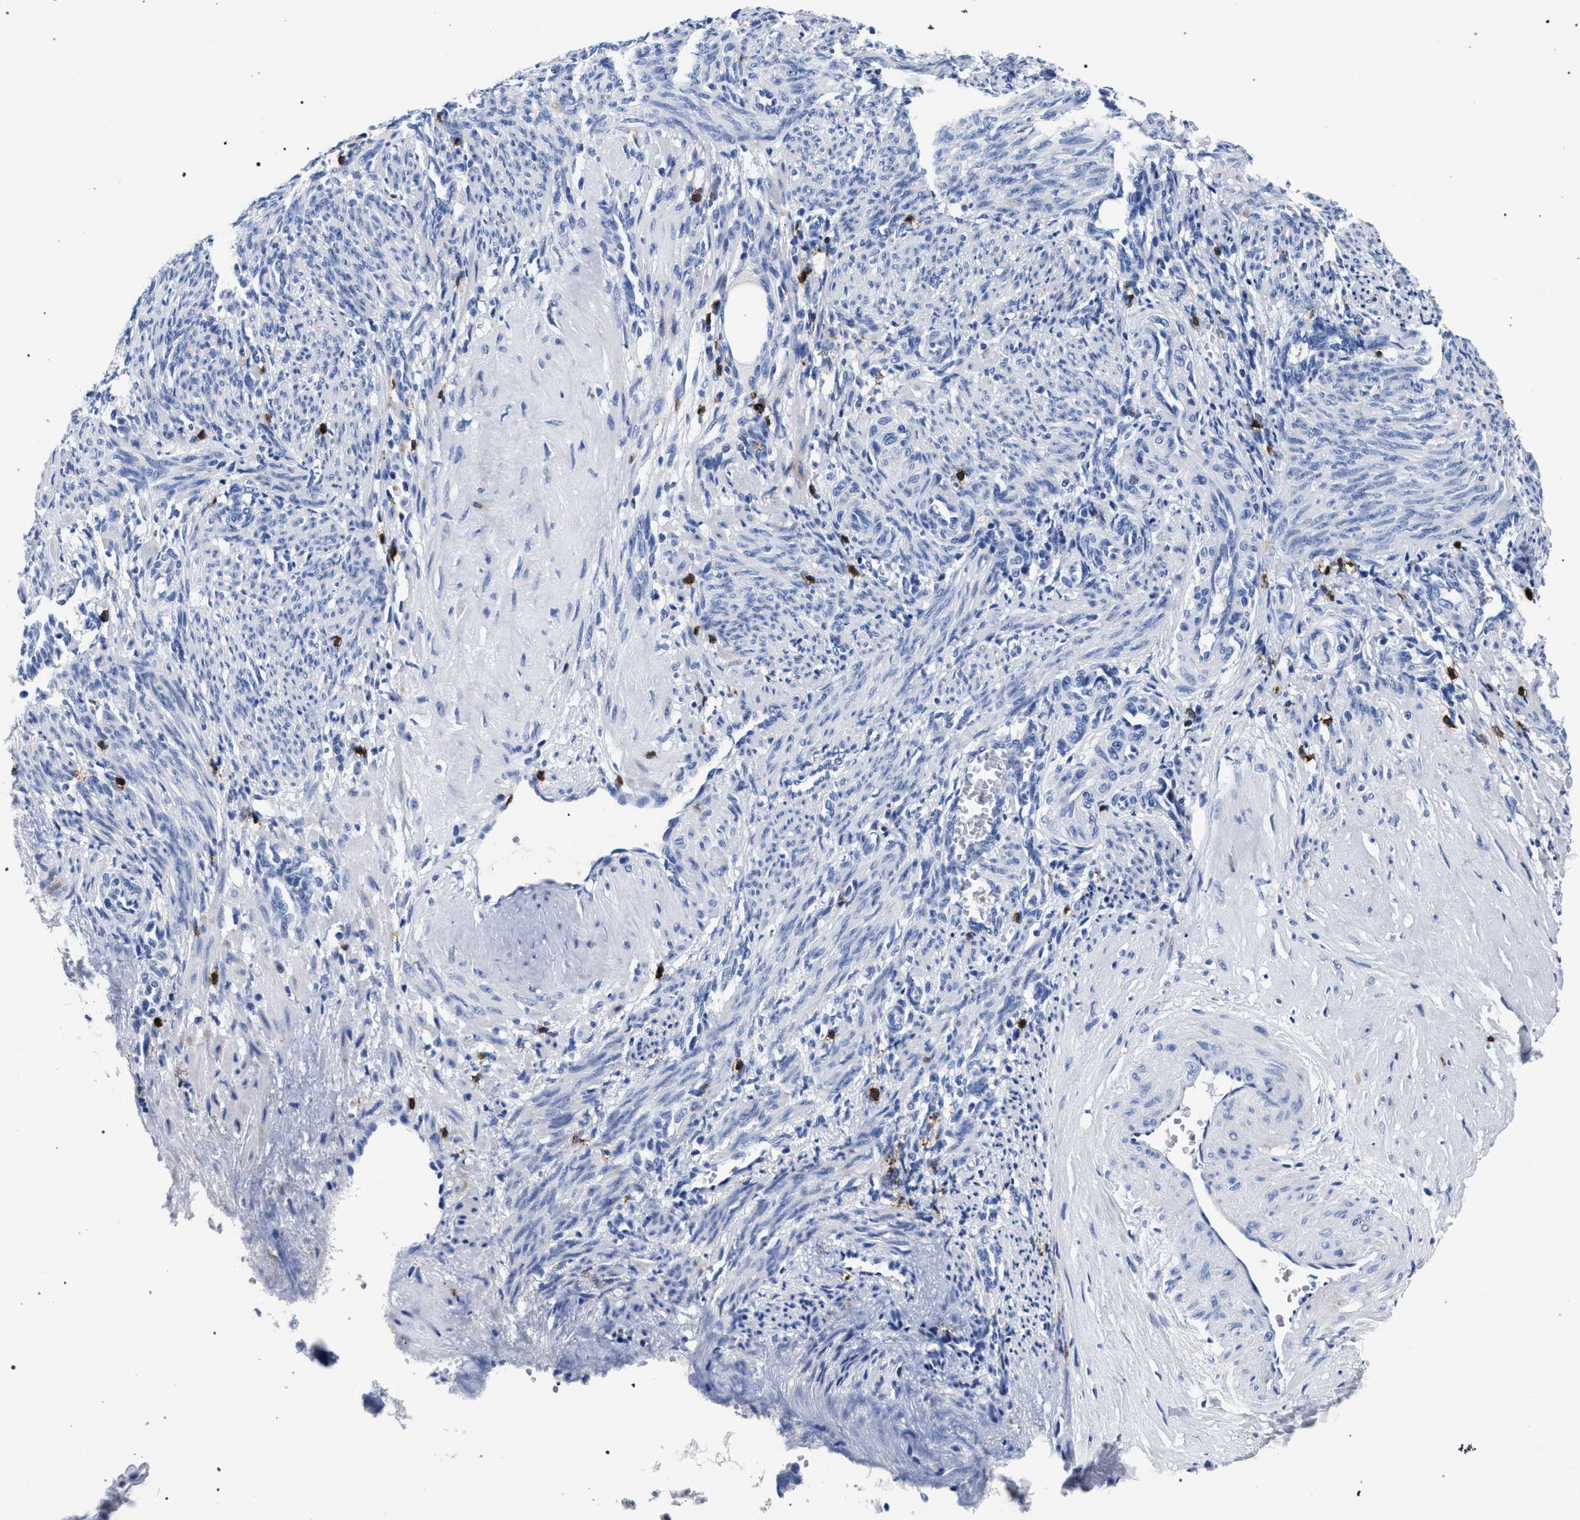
{"staining": {"intensity": "negative", "quantity": "none", "location": "none"}, "tissue": "smooth muscle", "cell_type": "Smooth muscle cells", "image_type": "normal", "snomed": [{"axis": "morphology", "description": "Normal tissue, NOS"}, {"axis": "topography", "description": "Endometrium"}], "caption": "A high-resolution histopathology image shows immunohistochemistry (IHC) staining of unremarkable smooth muscle, which reveals no significant positivity in smooth muscle cells.", "gene": "KLRK1", "patient": {"sex": "female", "age": 33}}